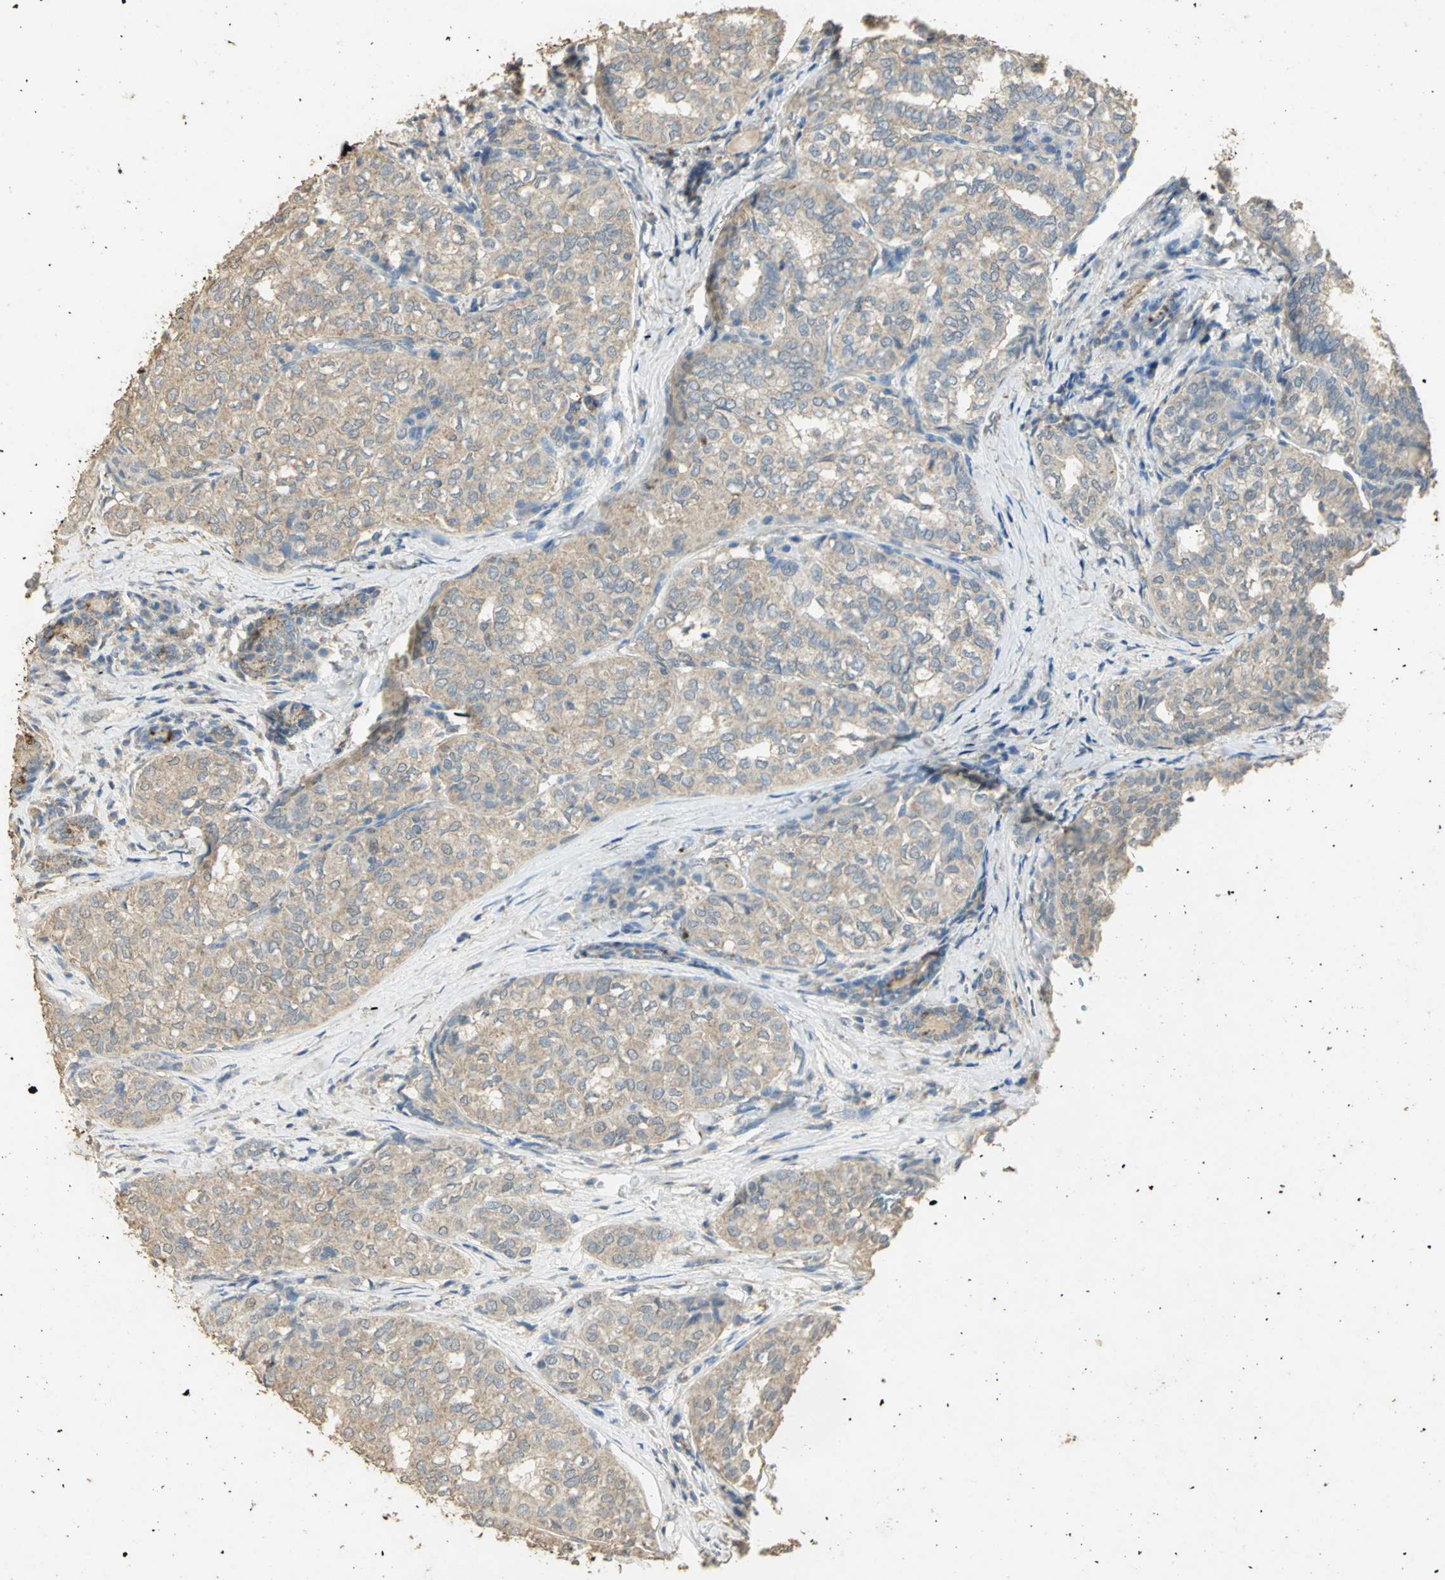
{"staining": {"intensity": "weak", "quantity": ">75%", "location": "cytoplasmic/membranous"}, "tissue": "thyroid cancer", "cell_type": "Tumor cells", "image_type": "cancer", "snomed": [{"axis": "morphology", "description": "Papillary adenocarcinoma, NOS"}, {"axis": "topography", "description": "Thyroid gland"}], "caption": "IHC (DAB (3,3'-diaminobenzidine)) staining of papillary adenocarcinoma (thyroid) displays weak cytoplasmic/membranous protein expression in approximately >75% of tumor cells.", "gene": "ASB9", "patient": {"sex": "female", "age": 30}}